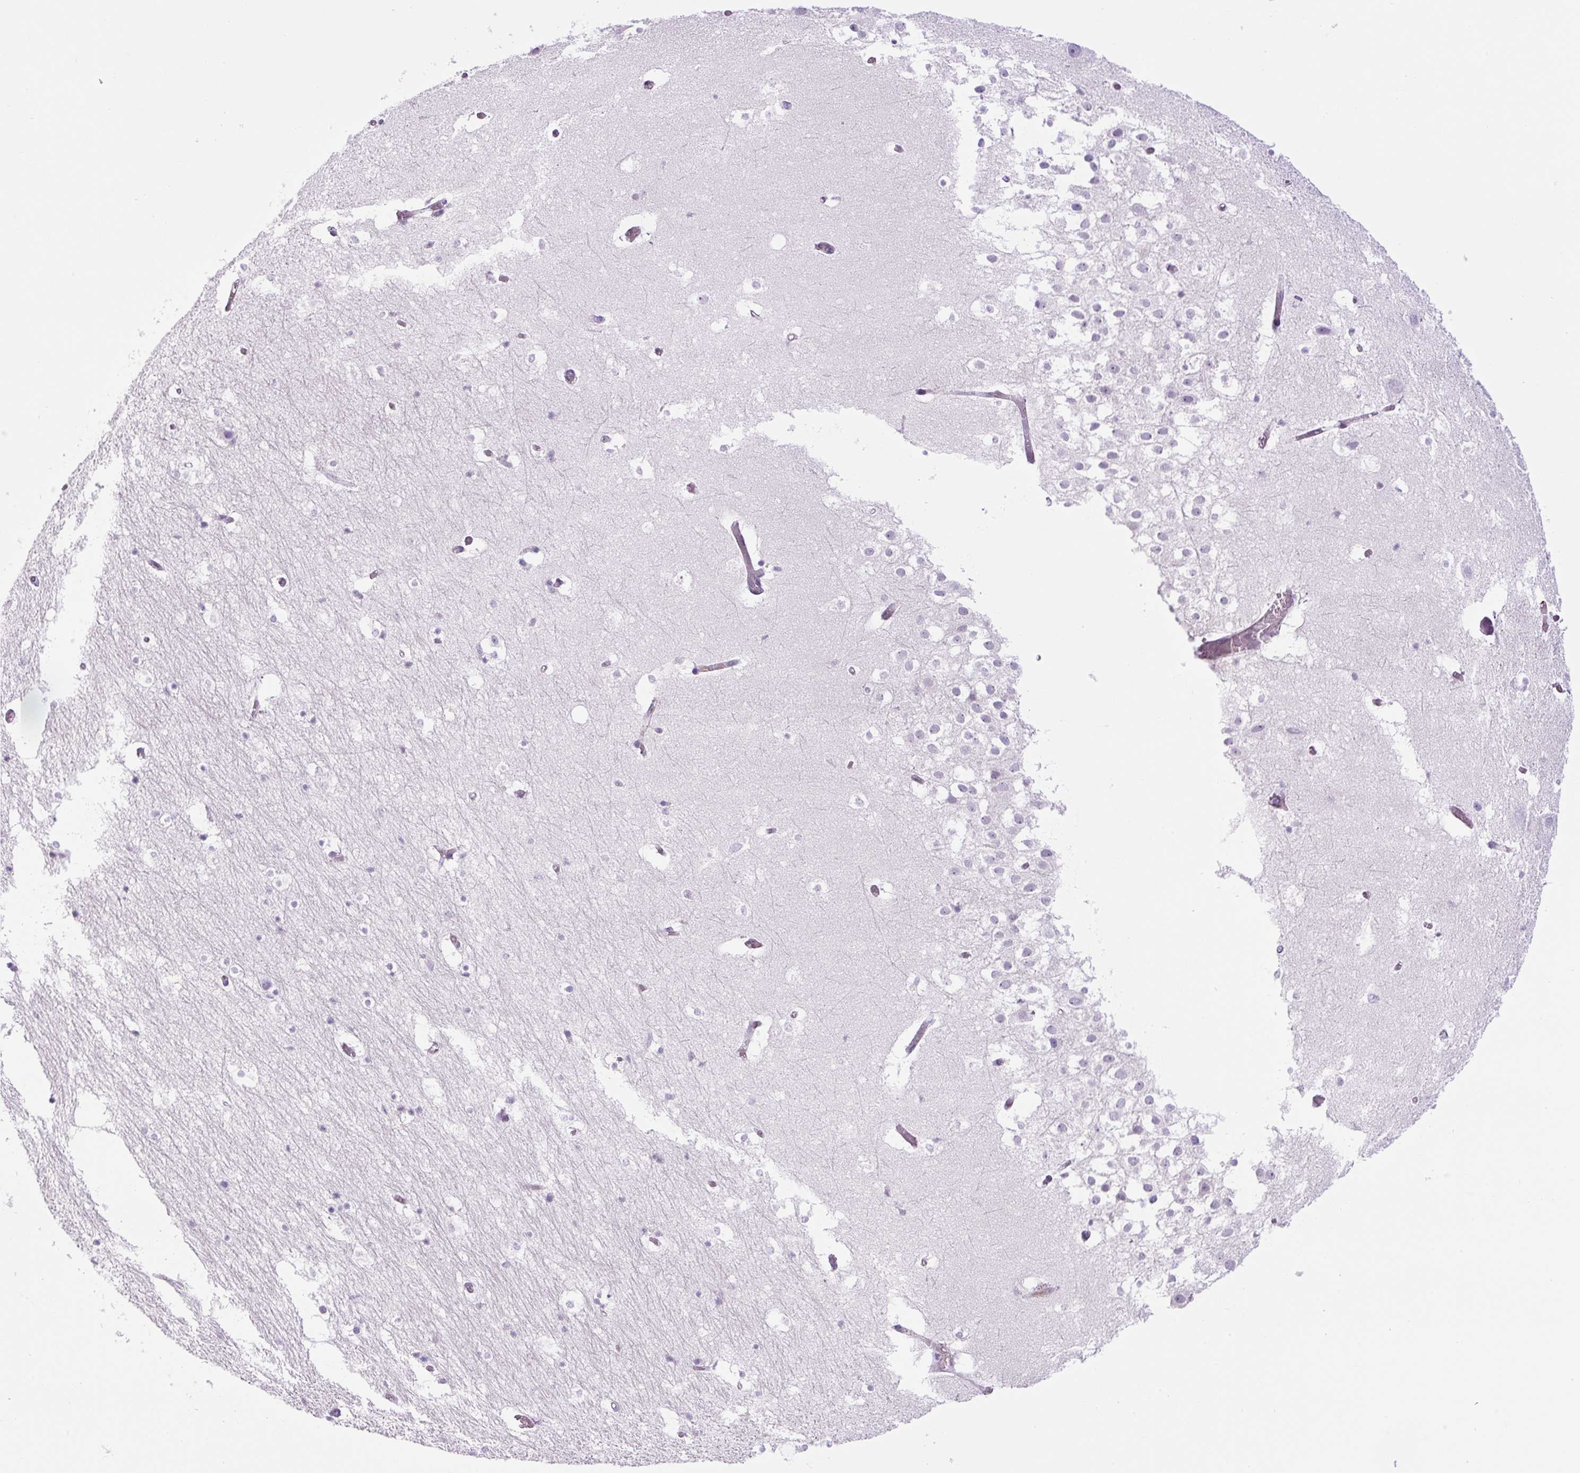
{"staining": {"intensity": "negative", "quantity": "none", "location": "none"}, "tissue": "hippocampus", "cell_type": "Glial cells", "image_type": "normal", "snomed": [{"axis": "morphology", "description": "Normal tissue, NOS"}, {"axis": "topography", "description": "Hippocampus"}], "caption": "Hippocampus stained for a protein using immunohistochemistry (IHC) shows no positivity glial cells.", "gene": "RSPO4", "patient": {"sex": "female", "age": 52}}